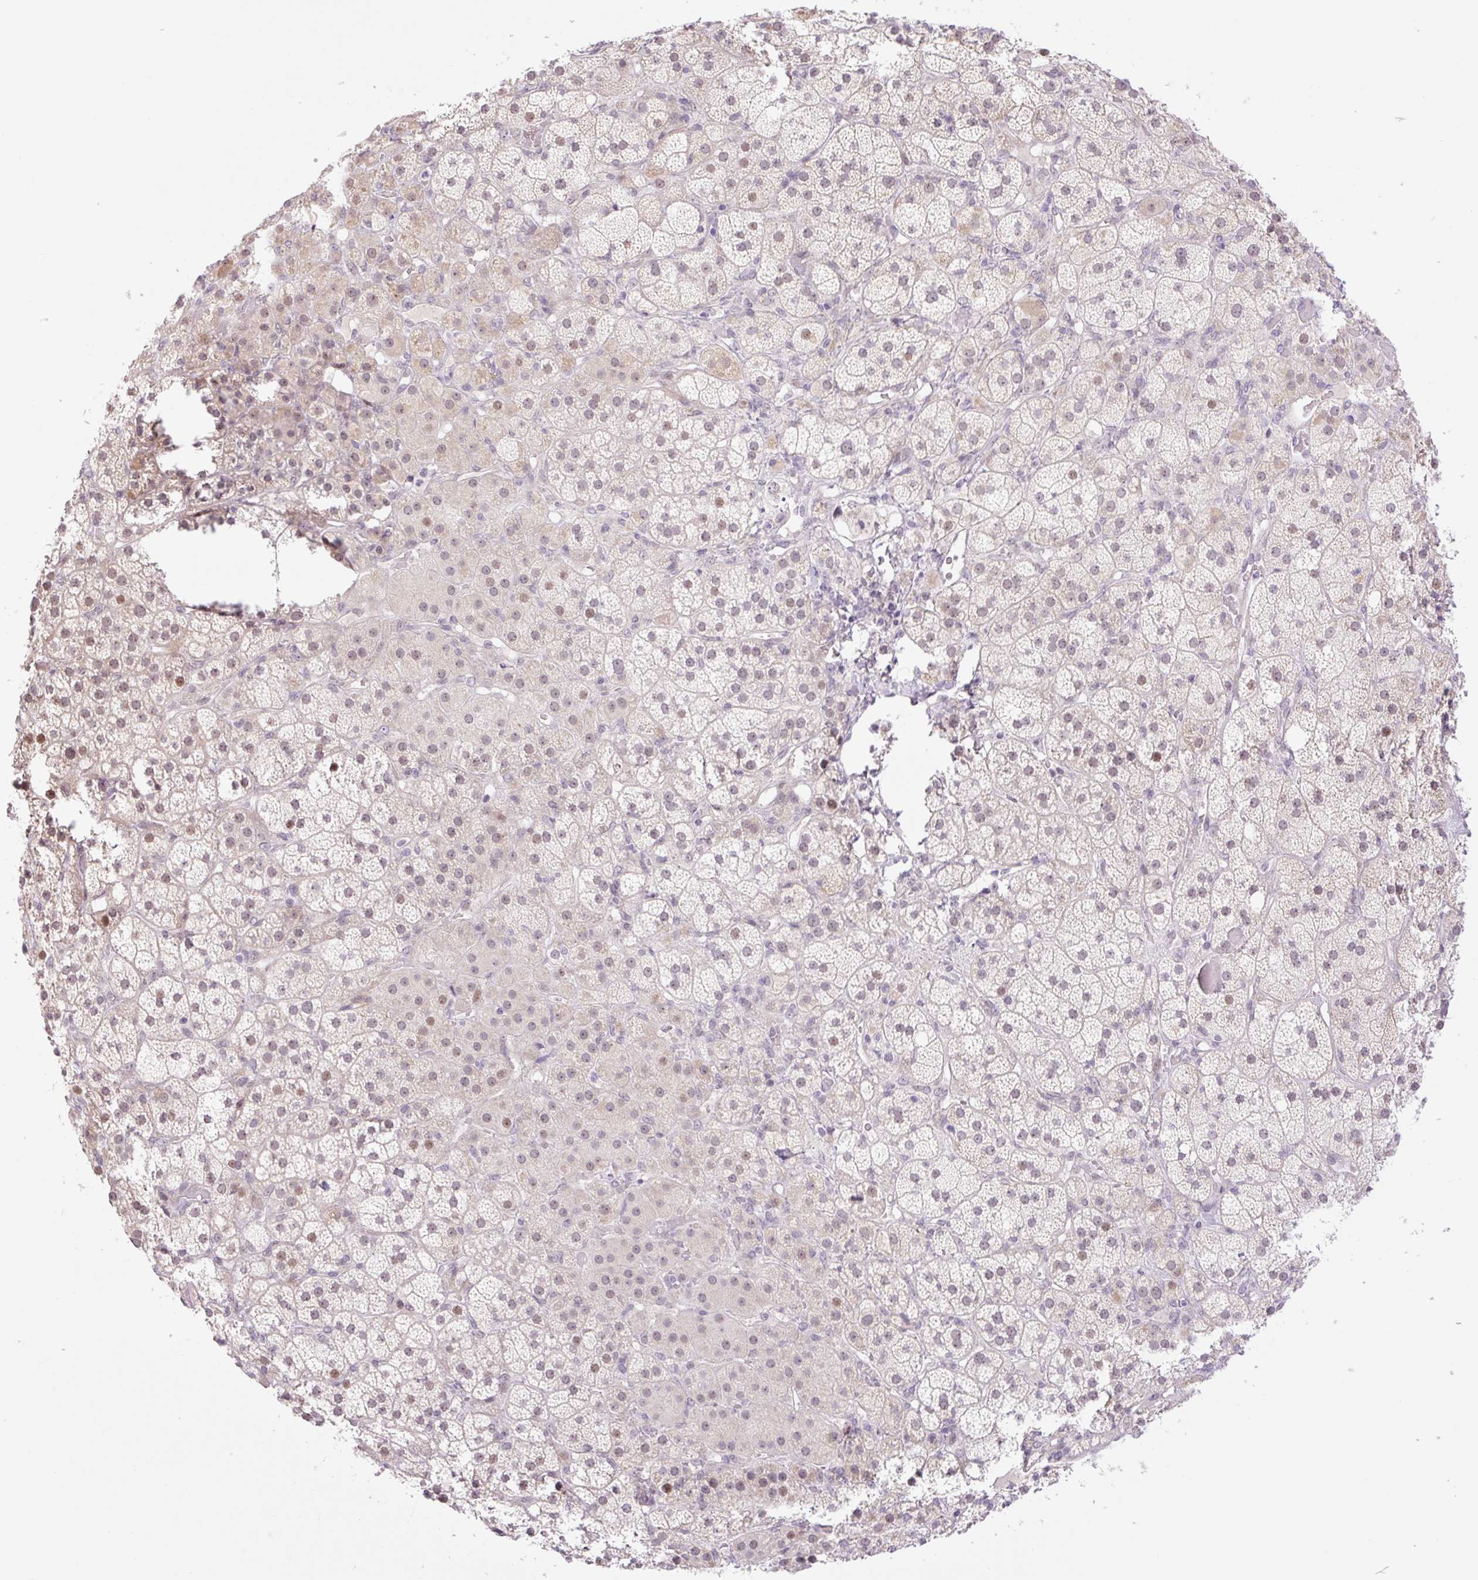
{"staining": {"intensity": "moderate", "quantity": "25%-75%", "location": "cytoplasmic/membranous,nuclear"}, "tissue": "adrenal gland", "cell_type": "Glandular cells", "image_type": "normal", "snomed": [{"axis": "morphology", "description": "Normal tissue, NOS"}, {"axis": "topography", "description": "Adrenal gland"}], "caption": "IHC (DAB) staining of benign human adrenal gland displays moderate cytoplasmic/membranous,nuclear protein expression in about 25%-75% of glandular cells.", "gene": "ICE1", "patient": {"sex": "male", "age": 57}}